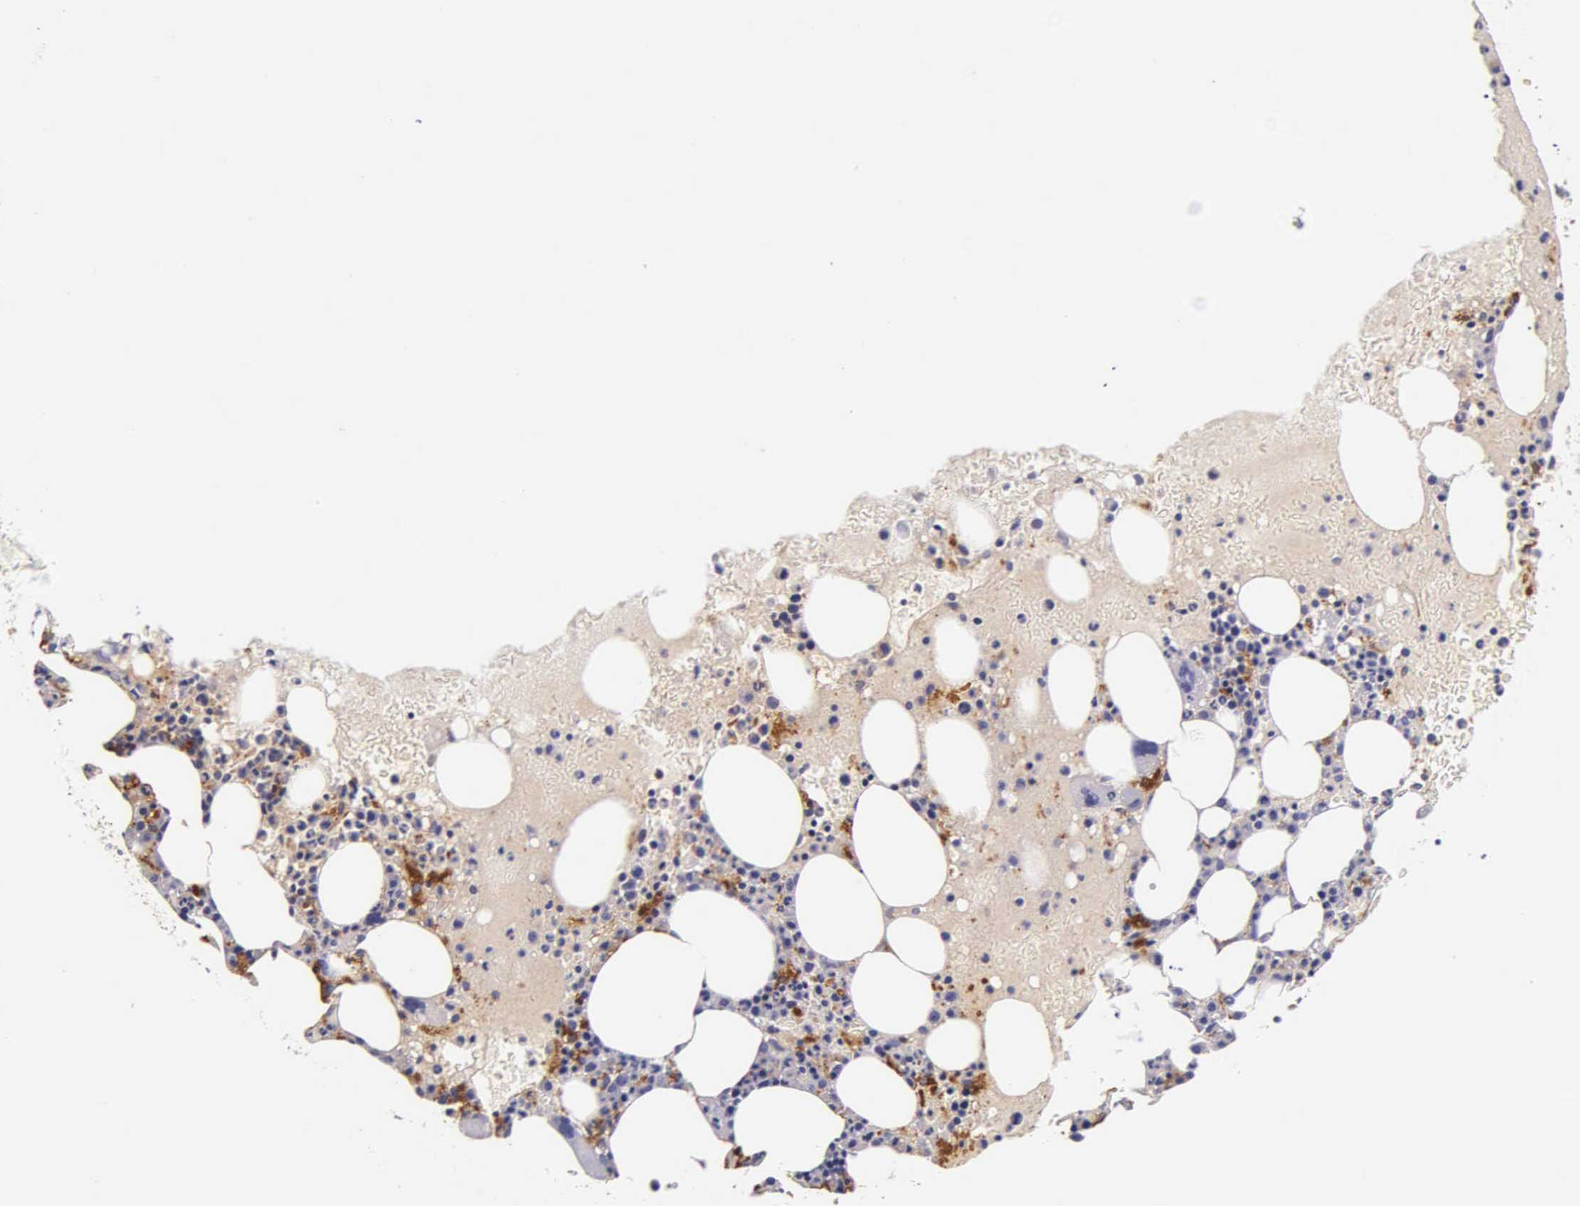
{"staining": {"intensity": "moderate", "quantity": "25%-75%", "location": "cytoplasmic/membranous"}, "tissue": "bone marrow", "cell_type": "Hematopoietic cells", "image_type": "normal", "snomed": [{"axis": "morphology", "description": "Normal tissue, NOS"}, {"axis": "topography", "description": "Bone marrow"}], "caption": "Bone marrow was stained to show a protein in brown. There is medium levels of moderate cytoplasmic/membranous staining in approximately 25%-75% of hematopoietic cells. The protein of interest is stained brown, and the nuclei are stained in blue (DAB (3,3'-diaminobenzidine) IHC with brightfield microscopy, high magnification).", "gene": "CTSB", "patient": {"sex": "female", "age": 88}}